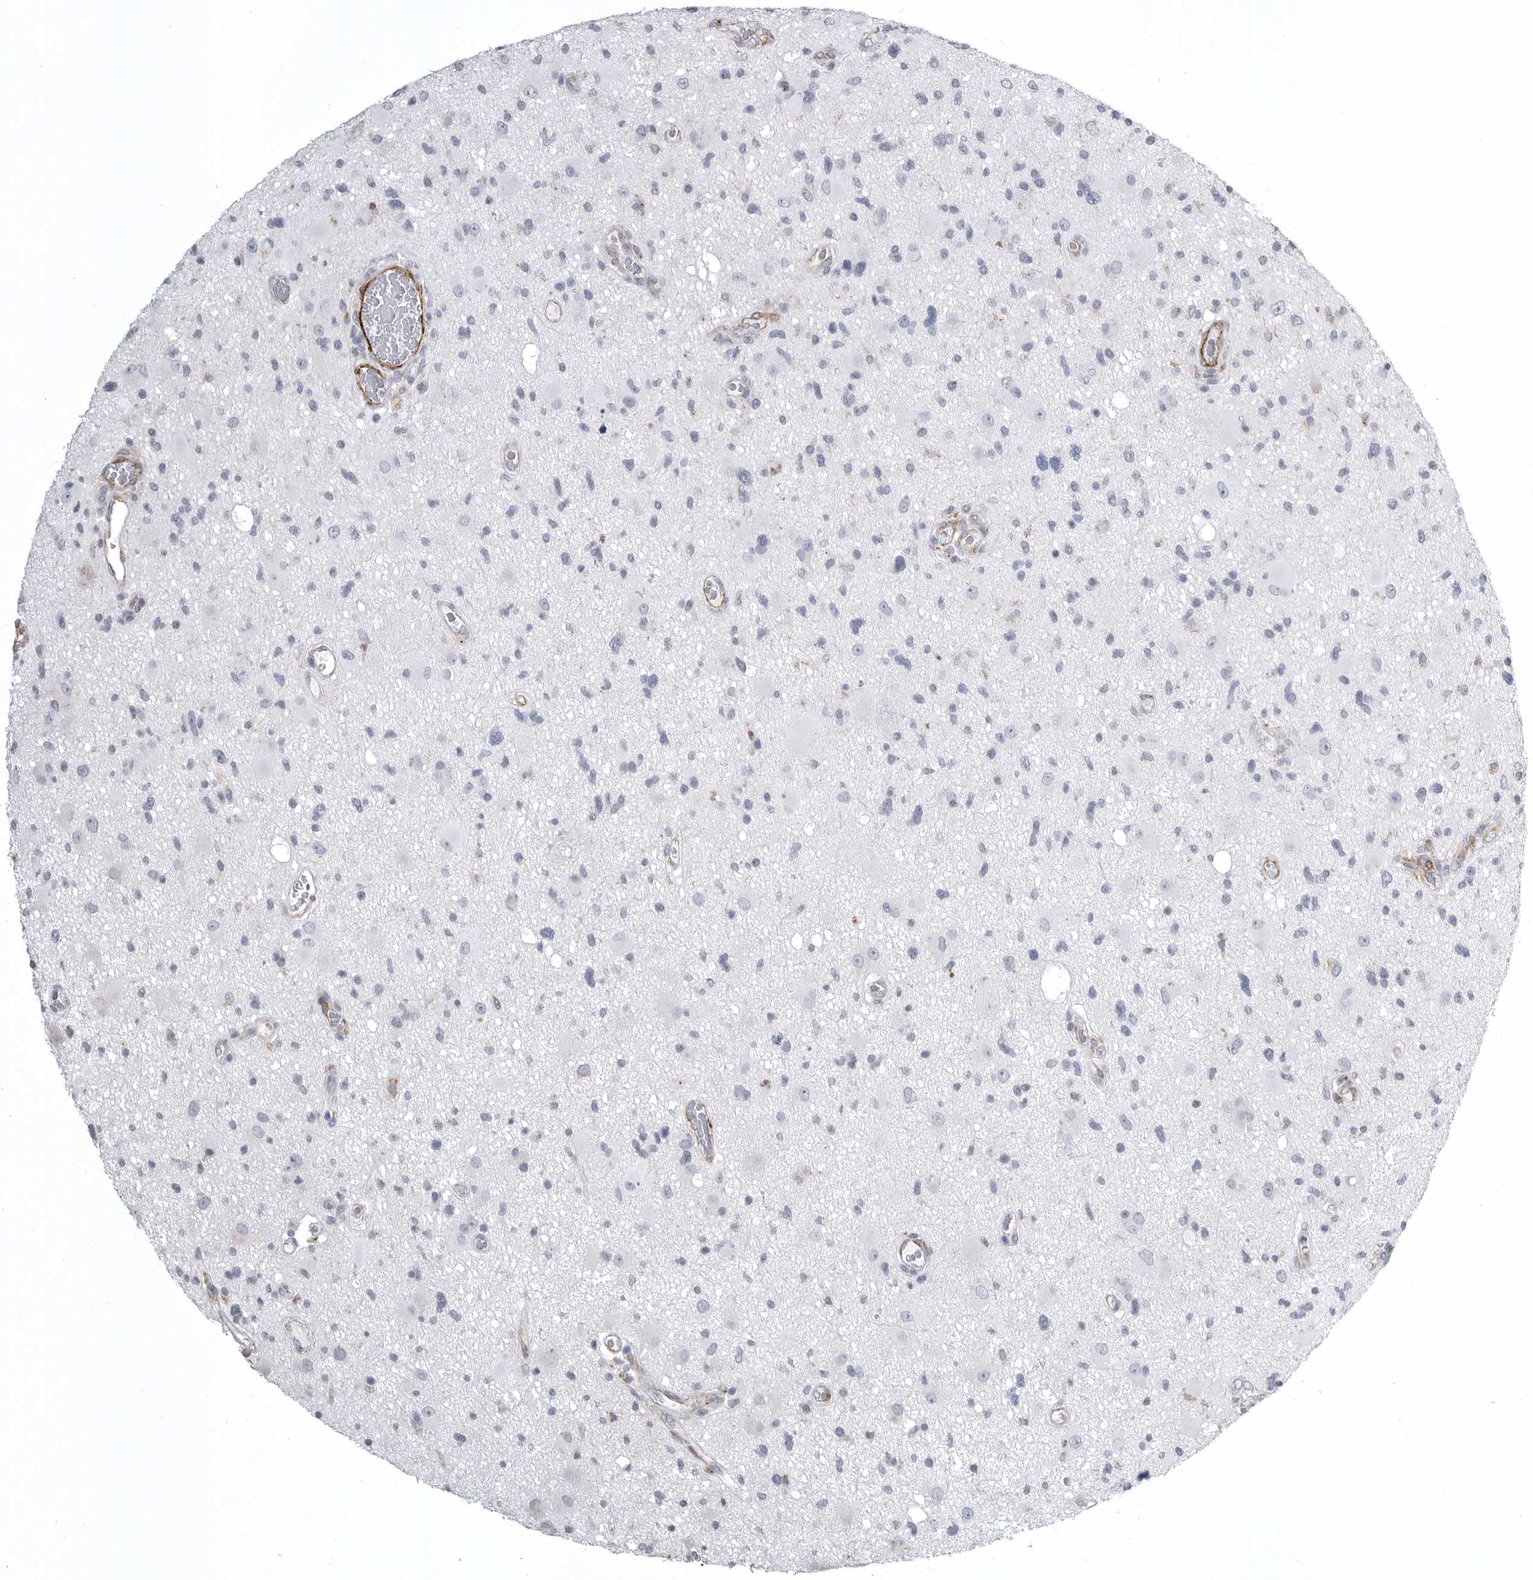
{"staining": {"intensity": "negative", "quantity": "none", "location": "none"}, "tissue": "glioma", "cell_type": "Tumor cells", "image_type": "cancer", "snomed": [{"axis": "morphology", "description": "Glioma, malignant, High grade"}, {"axis": "topography", "description": "Brain"}], "caption": "An image of human malignant glioma (high-grade) is negative for staining in tumor cells.", "gene": "AOC3", "patient": {"sex": "male", "age": 33}}